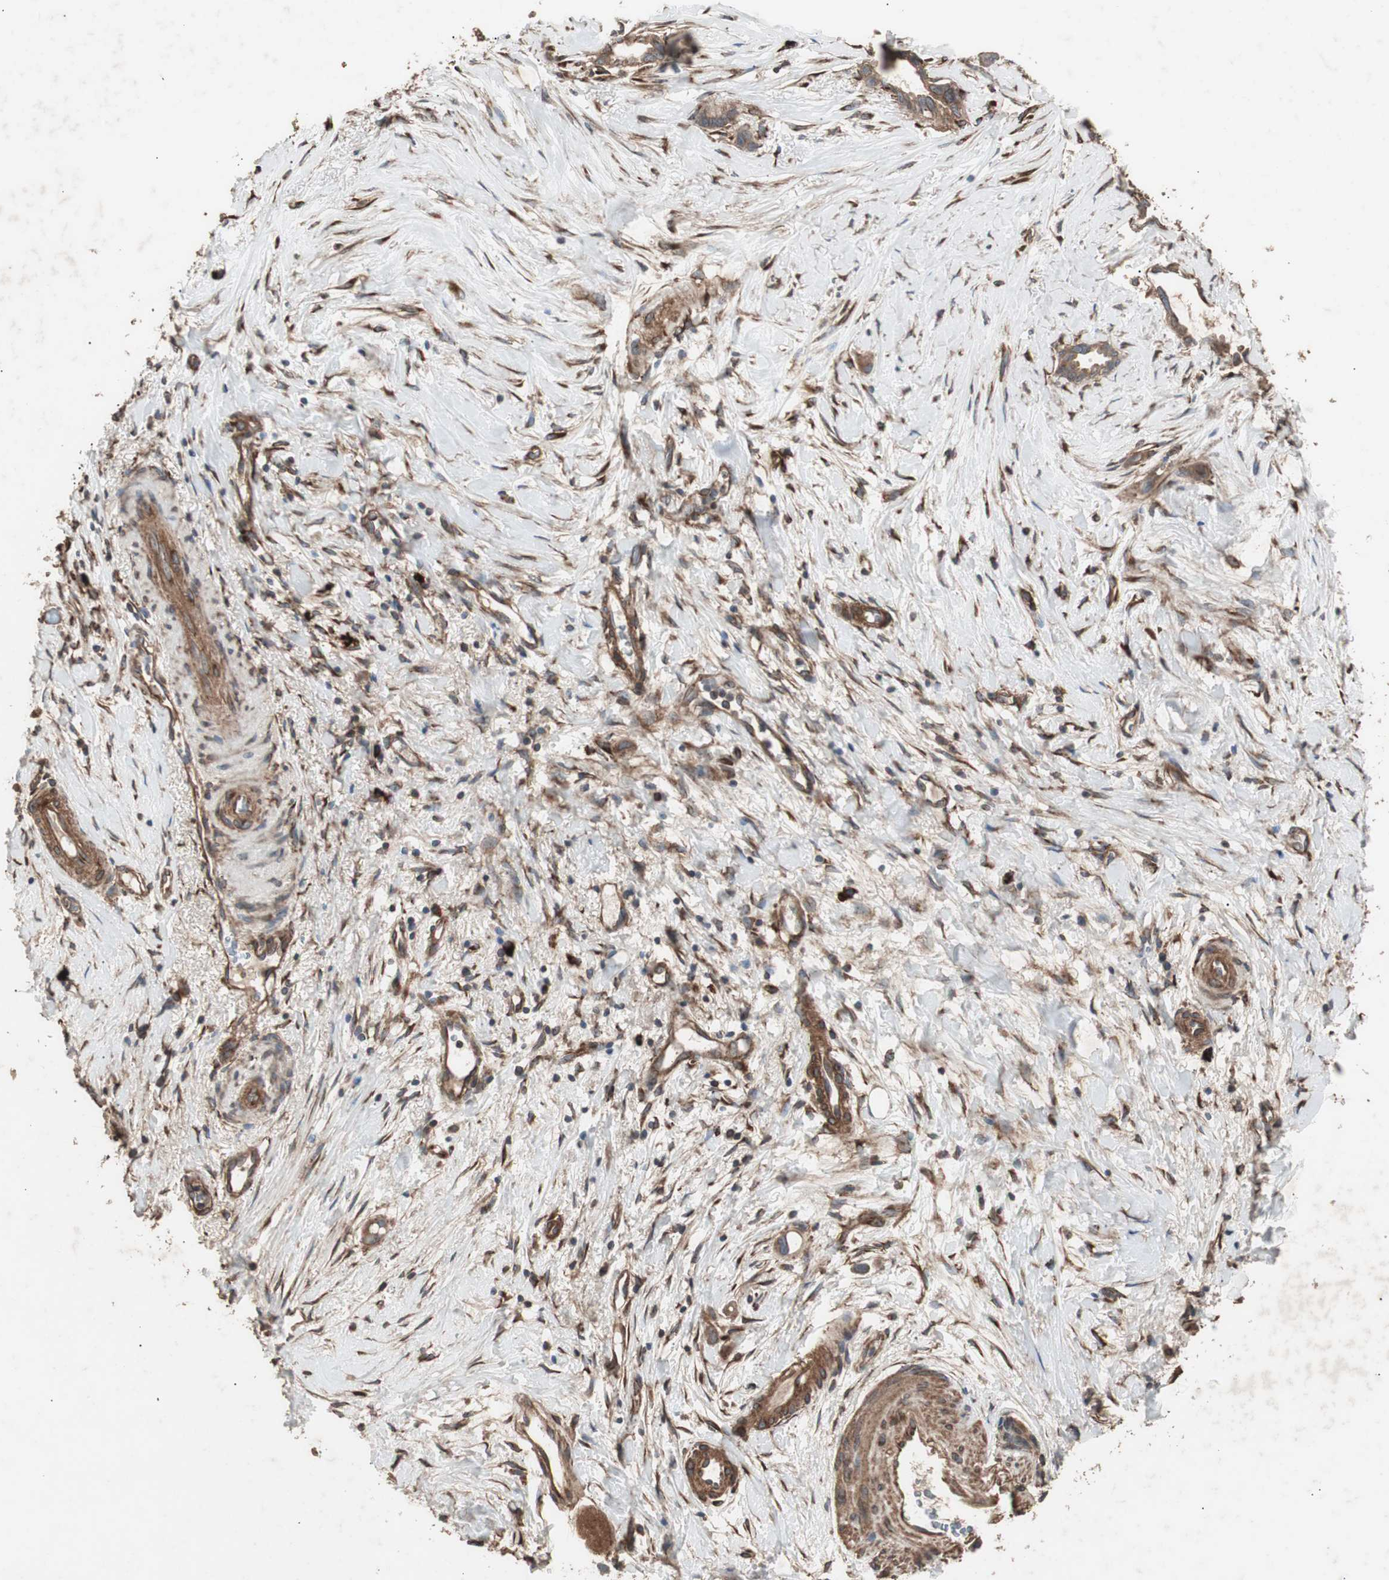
{"staining": {"intensity": "moderate", "quantity": ">75%", "location": "cytoplasmic/membranous"}, "tissue": "liver cancer", "cell_type": "Tumor cells", "image_type": "cancer", "snomed": [{"axis": "morphology", "description": "Cholangiocarcinoma"}, {"axis": "topography", "description": "Liver"}], "caption": "The photomicrograph demonstrates immunohistochemical staining of liver cancer (cholangiocarcinoma). There is moderate cytoplasmic/membranous positivity is seen in about >75% of tumor cells. Using DAB (brown) and hematoxylin (blue) stains, captured at high magnification using brightfield microscopy.", "gene": "LZTS1", "patient": {"sex": "female", "age": 65}}